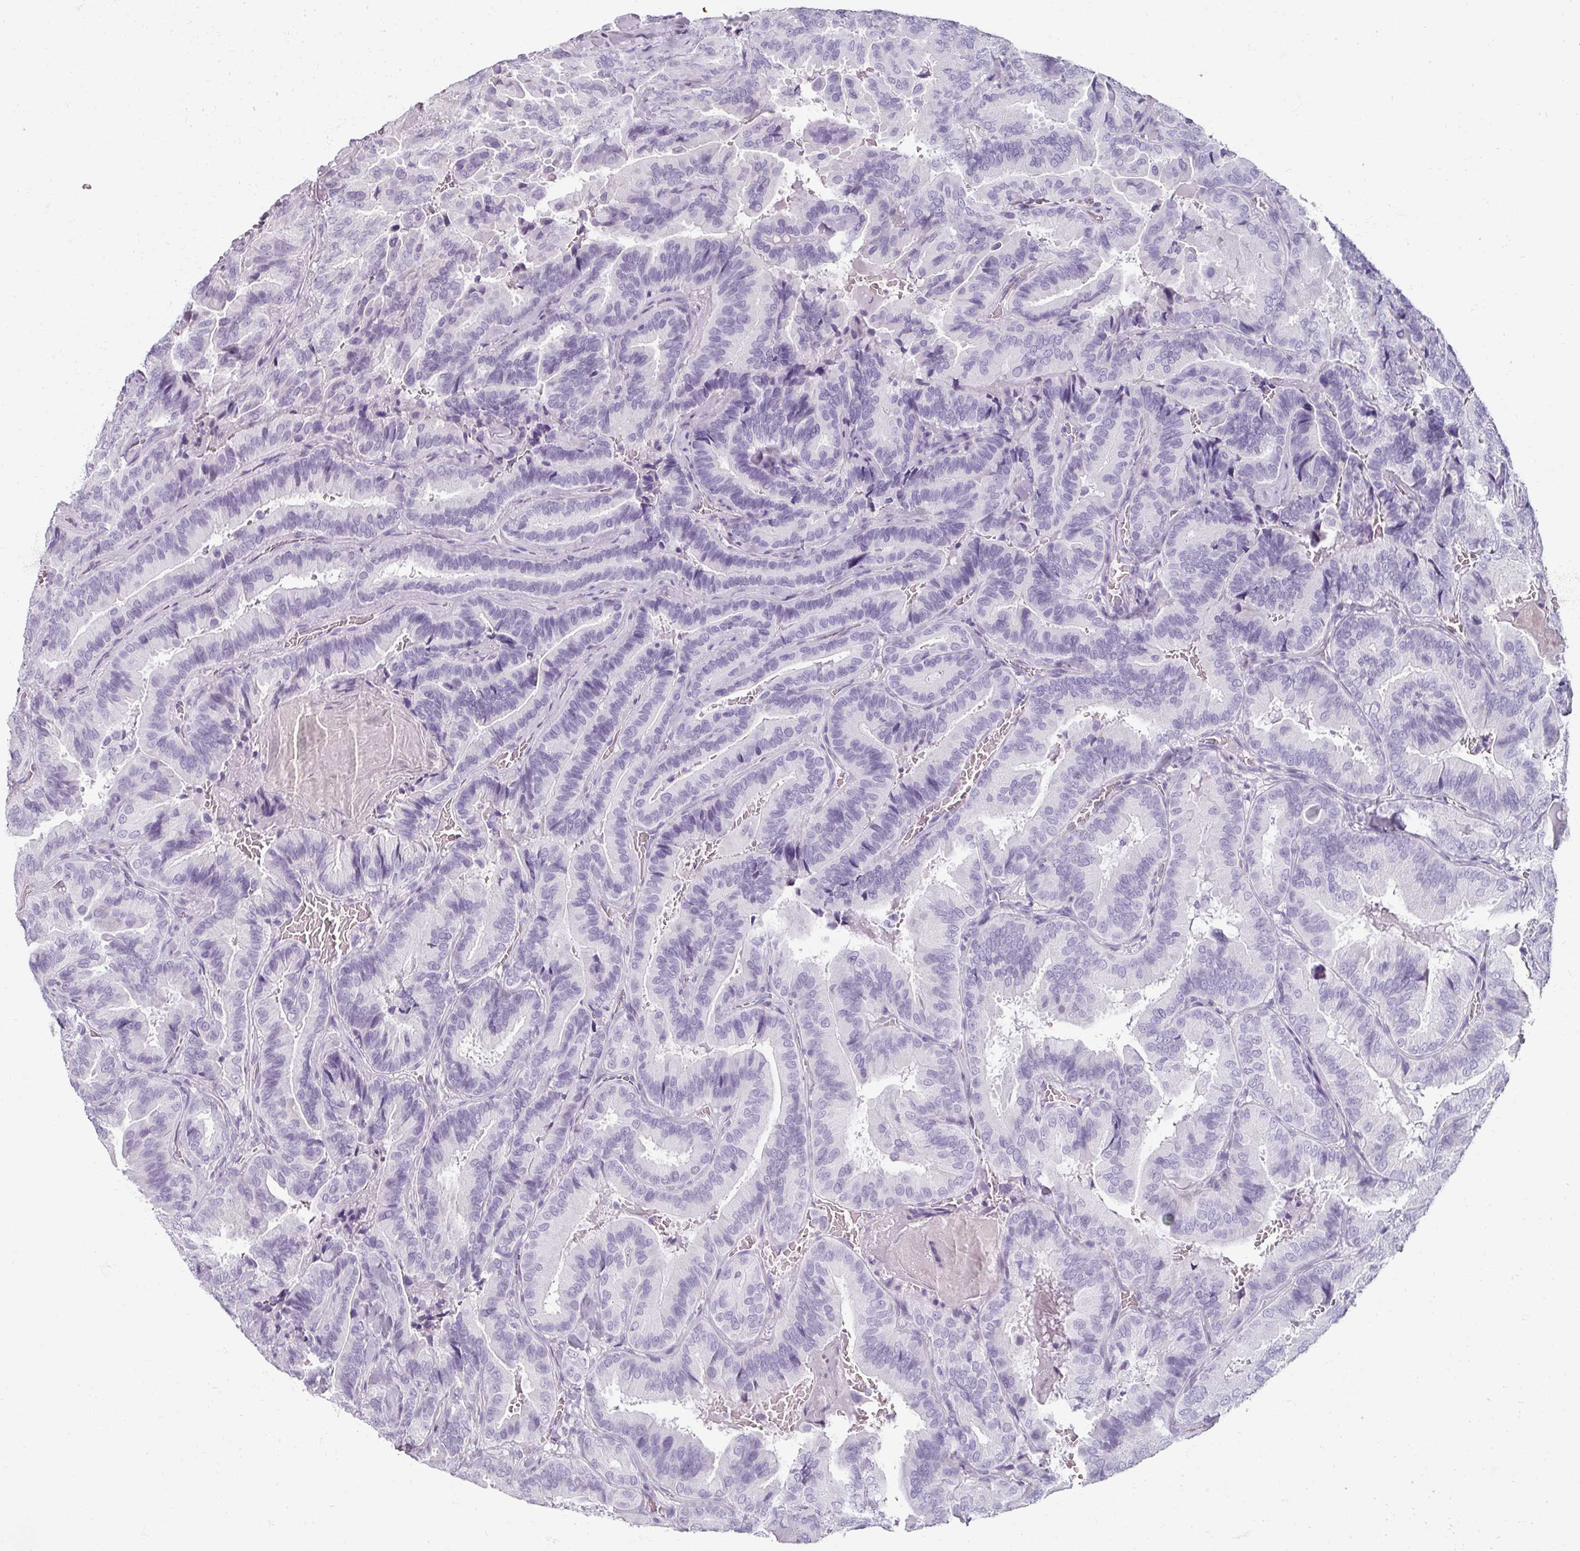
{"staining": {"intensity": "negative", "quantity": "none", "location": "none"}, "tissue": "thyroid cancer", "cell_type": "Tumor cells", "image_type": "cancer", "snomed": [{"axis": "morphology", "description": "Papillary adenocarcinoma, NOS"}, {"axis": "topography", "description": "Thyroid gland"}], "caption": "An image of human thyroid cancer is negative for staining in tumor cells.", "gene": "REG3G", "patient": {"sex": "male", "age": 61}}